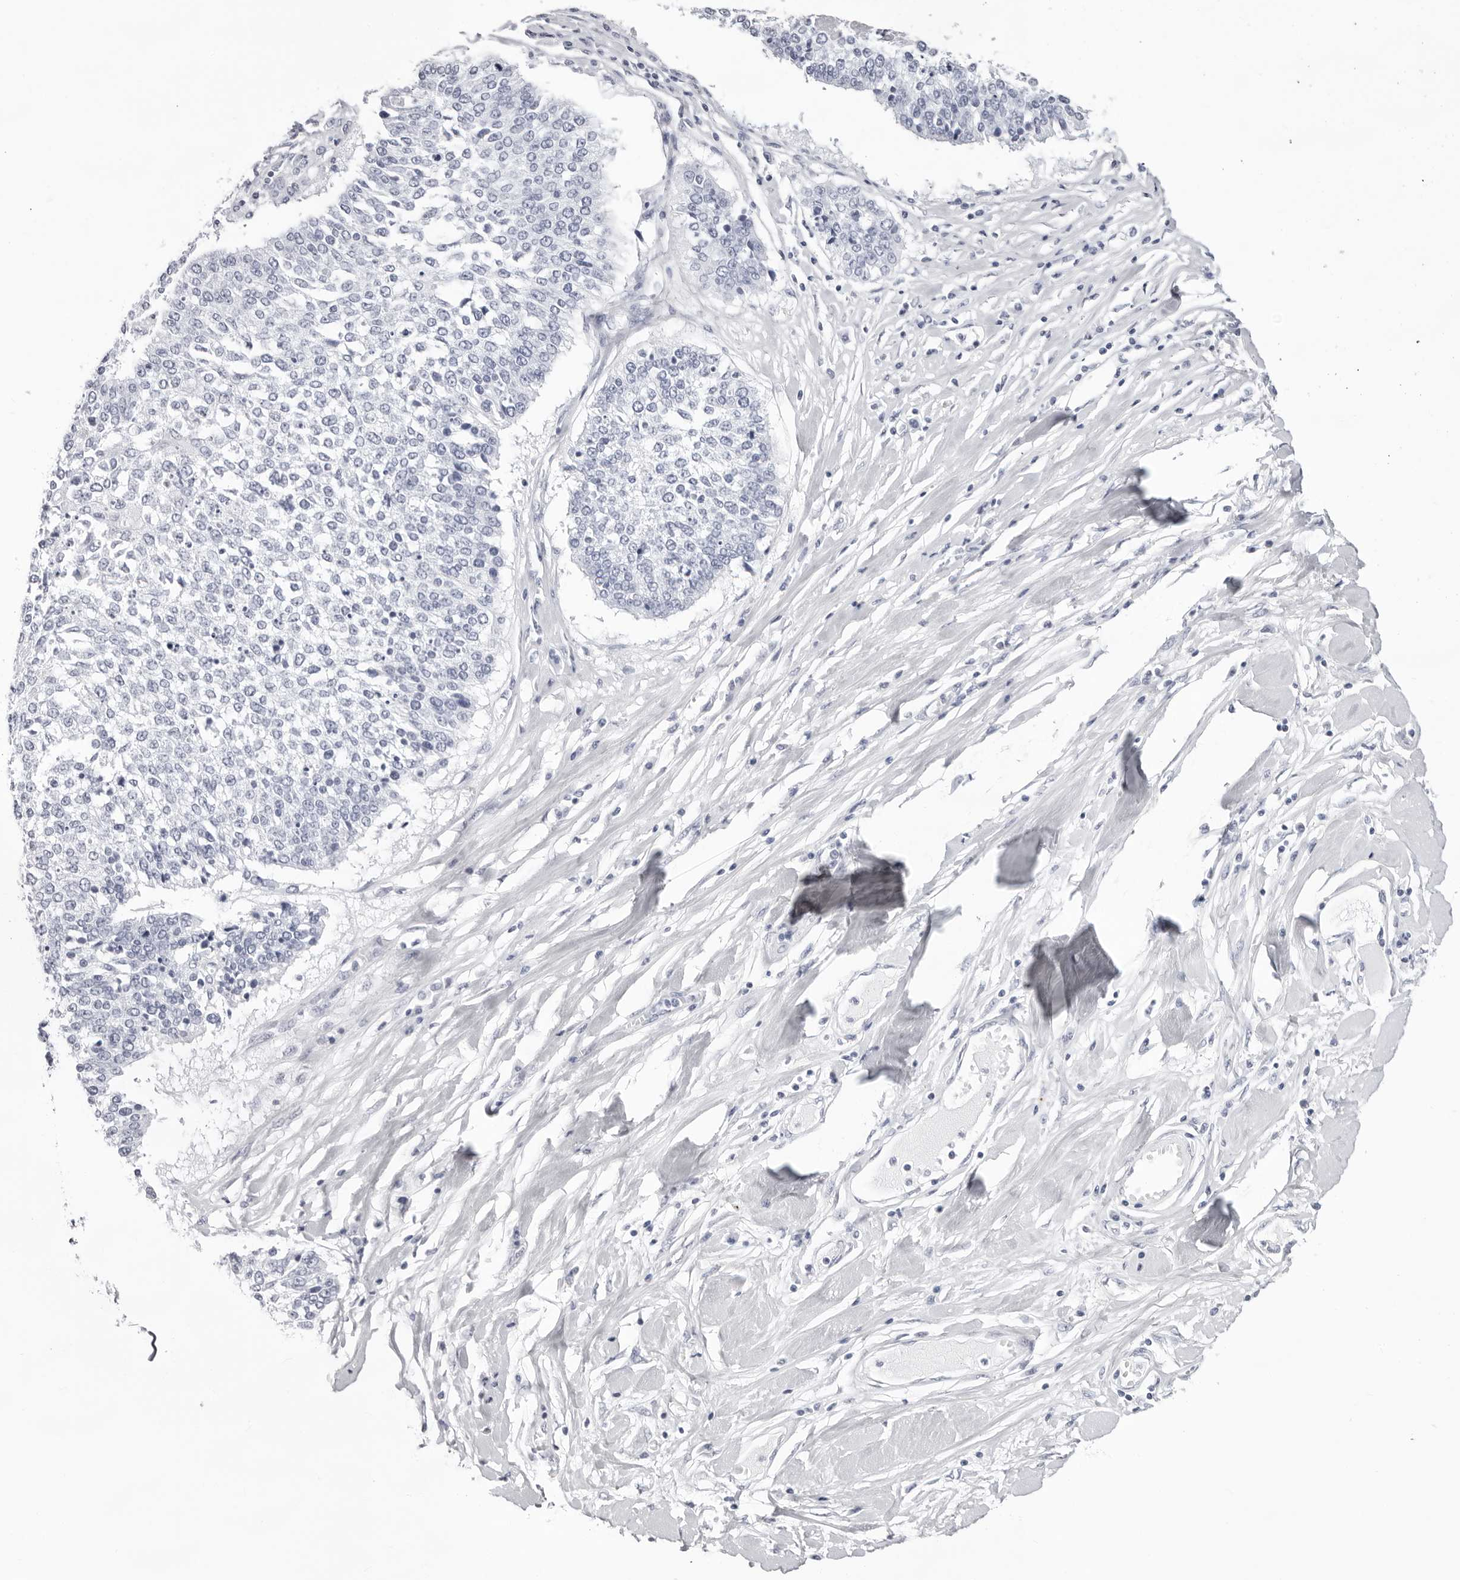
{"staining": {"intensity": "negative", "quantity": "none", "location": "none"}, "tissue": "lung cancer", "cell_type": "Tumor cells", "image_type": "cancer", "snomed": [{"axis": "morphology", "description": "Normal tissue, NOS"}, {"axis": "morphology", "description": "Squamous cell carcinoma, NOS"}, {"axis": "topography", "description": "Cartilage tissue"}, {"axis": "topography", "description": "Bronchus"}, {"axis": "topography", "description": "Lung"}, {"axis": "topography", "description": "Peripheral nerve tissue"}], "caption": "High magnification brightfield microscopy of lung cancer stained with DAB (3,3'-diaminobenzidine) (brown) and counterstained with hematoxylin (blue): tumor cells show no significant staining. The staining was performed using DAB to visualize the protein expression in brown, while the nuclei were stained in blue with hematoxylin (Magnification: 20x).", "gene": "INSL3", "patient": {"sex": "female", "age": 49}}